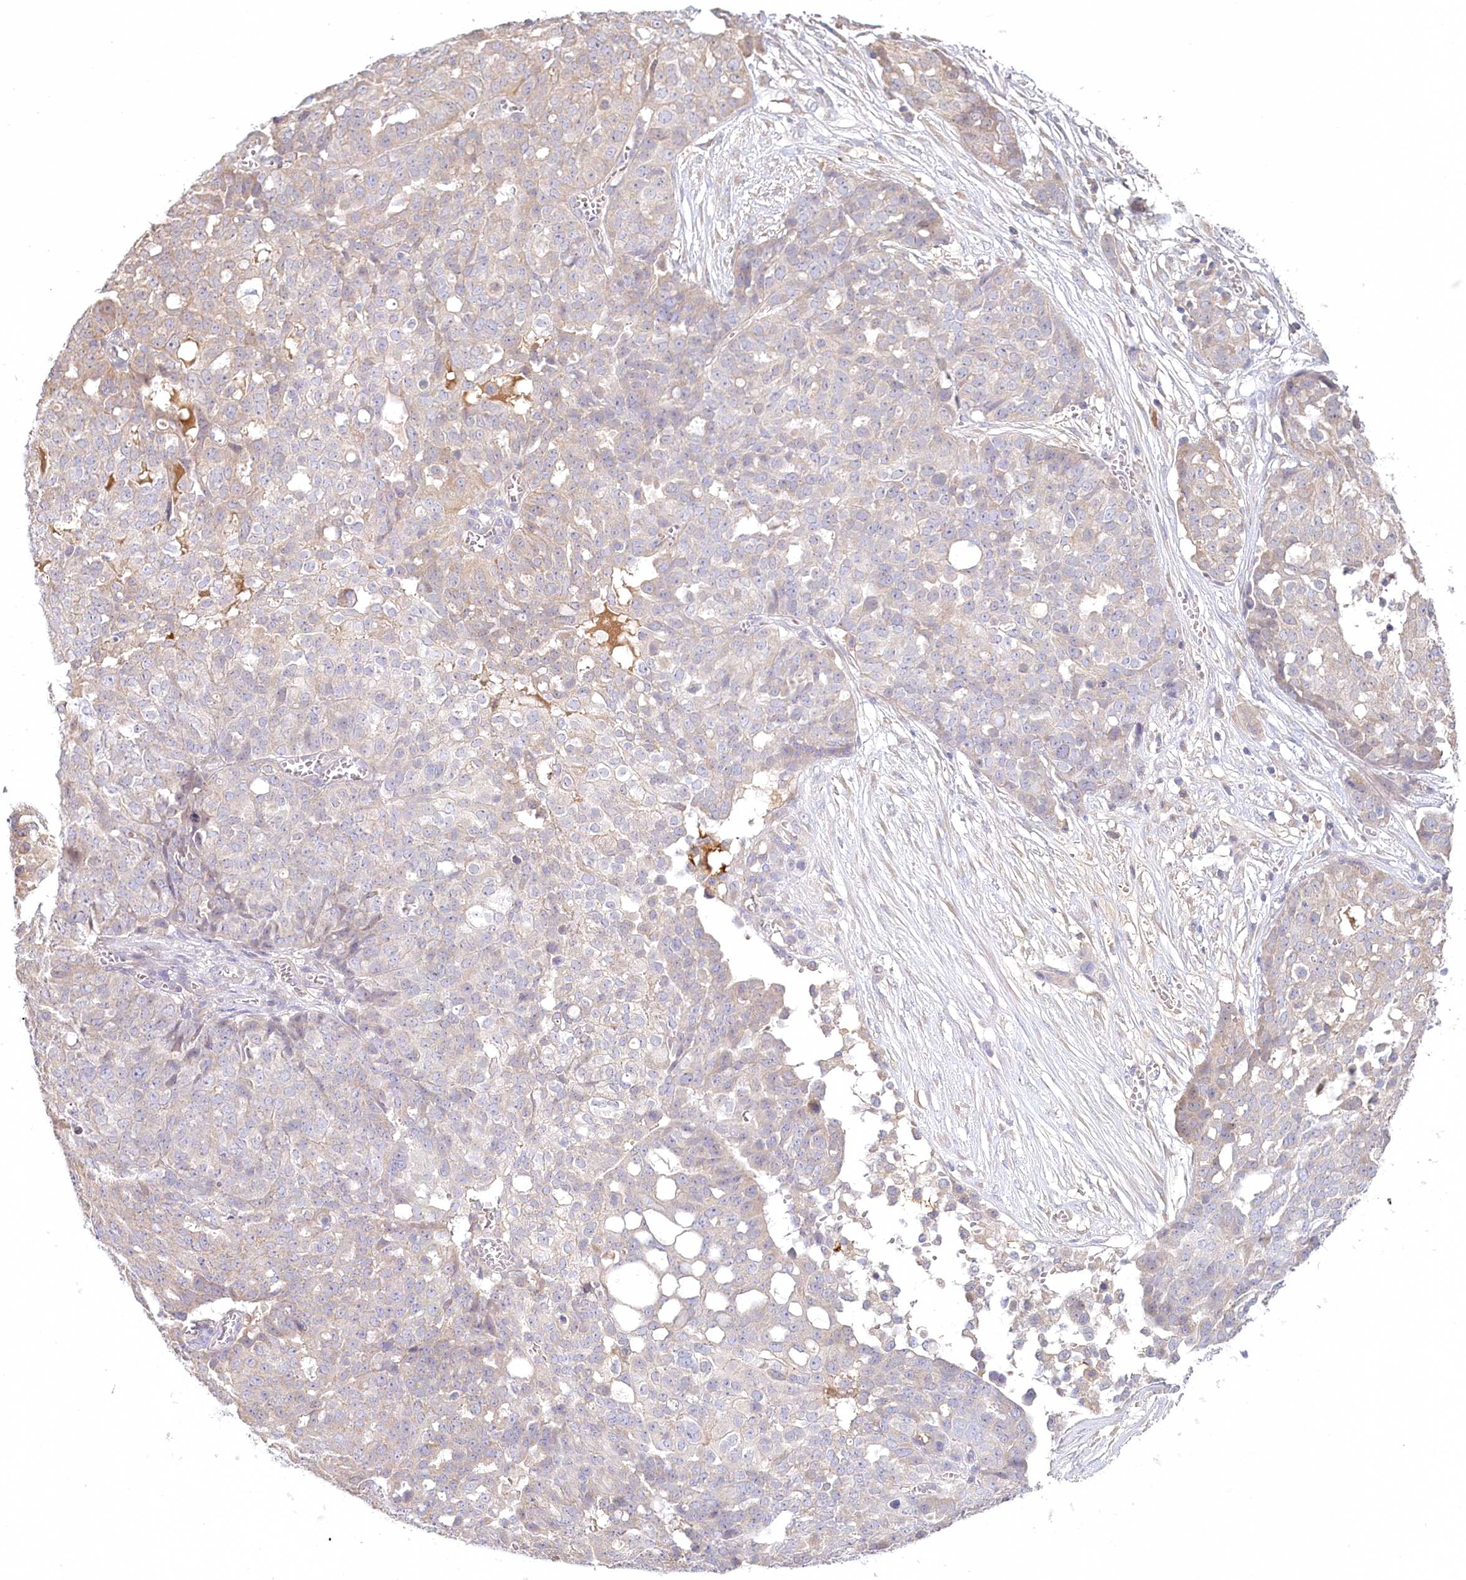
{"staining": {"intensity": "negative", "quantity": "none", "location": "none"}, "tissue": "ovarian cancer", "cell_type": "Tumor cells", "image_type": "cancer", "snomed": [{"axis": "morphology", "description": "Cystadenocarcinoma, serous, NOS"}, {"axis": "topography", "description": "Soft tissue"}, {"axis": "topography", "description": "Ovary"}], "caption": "High magnification brightfield microscopy of serous cystadenocarcinoma (ovarian) stained with DAB (3,3'-diaminobenzidine) (brown) and counterstained with hematoxylin (blue): tumor cells show no significant staining.", "gene": "VSIG1", "patient": {"sex": "female", "age": 57}}